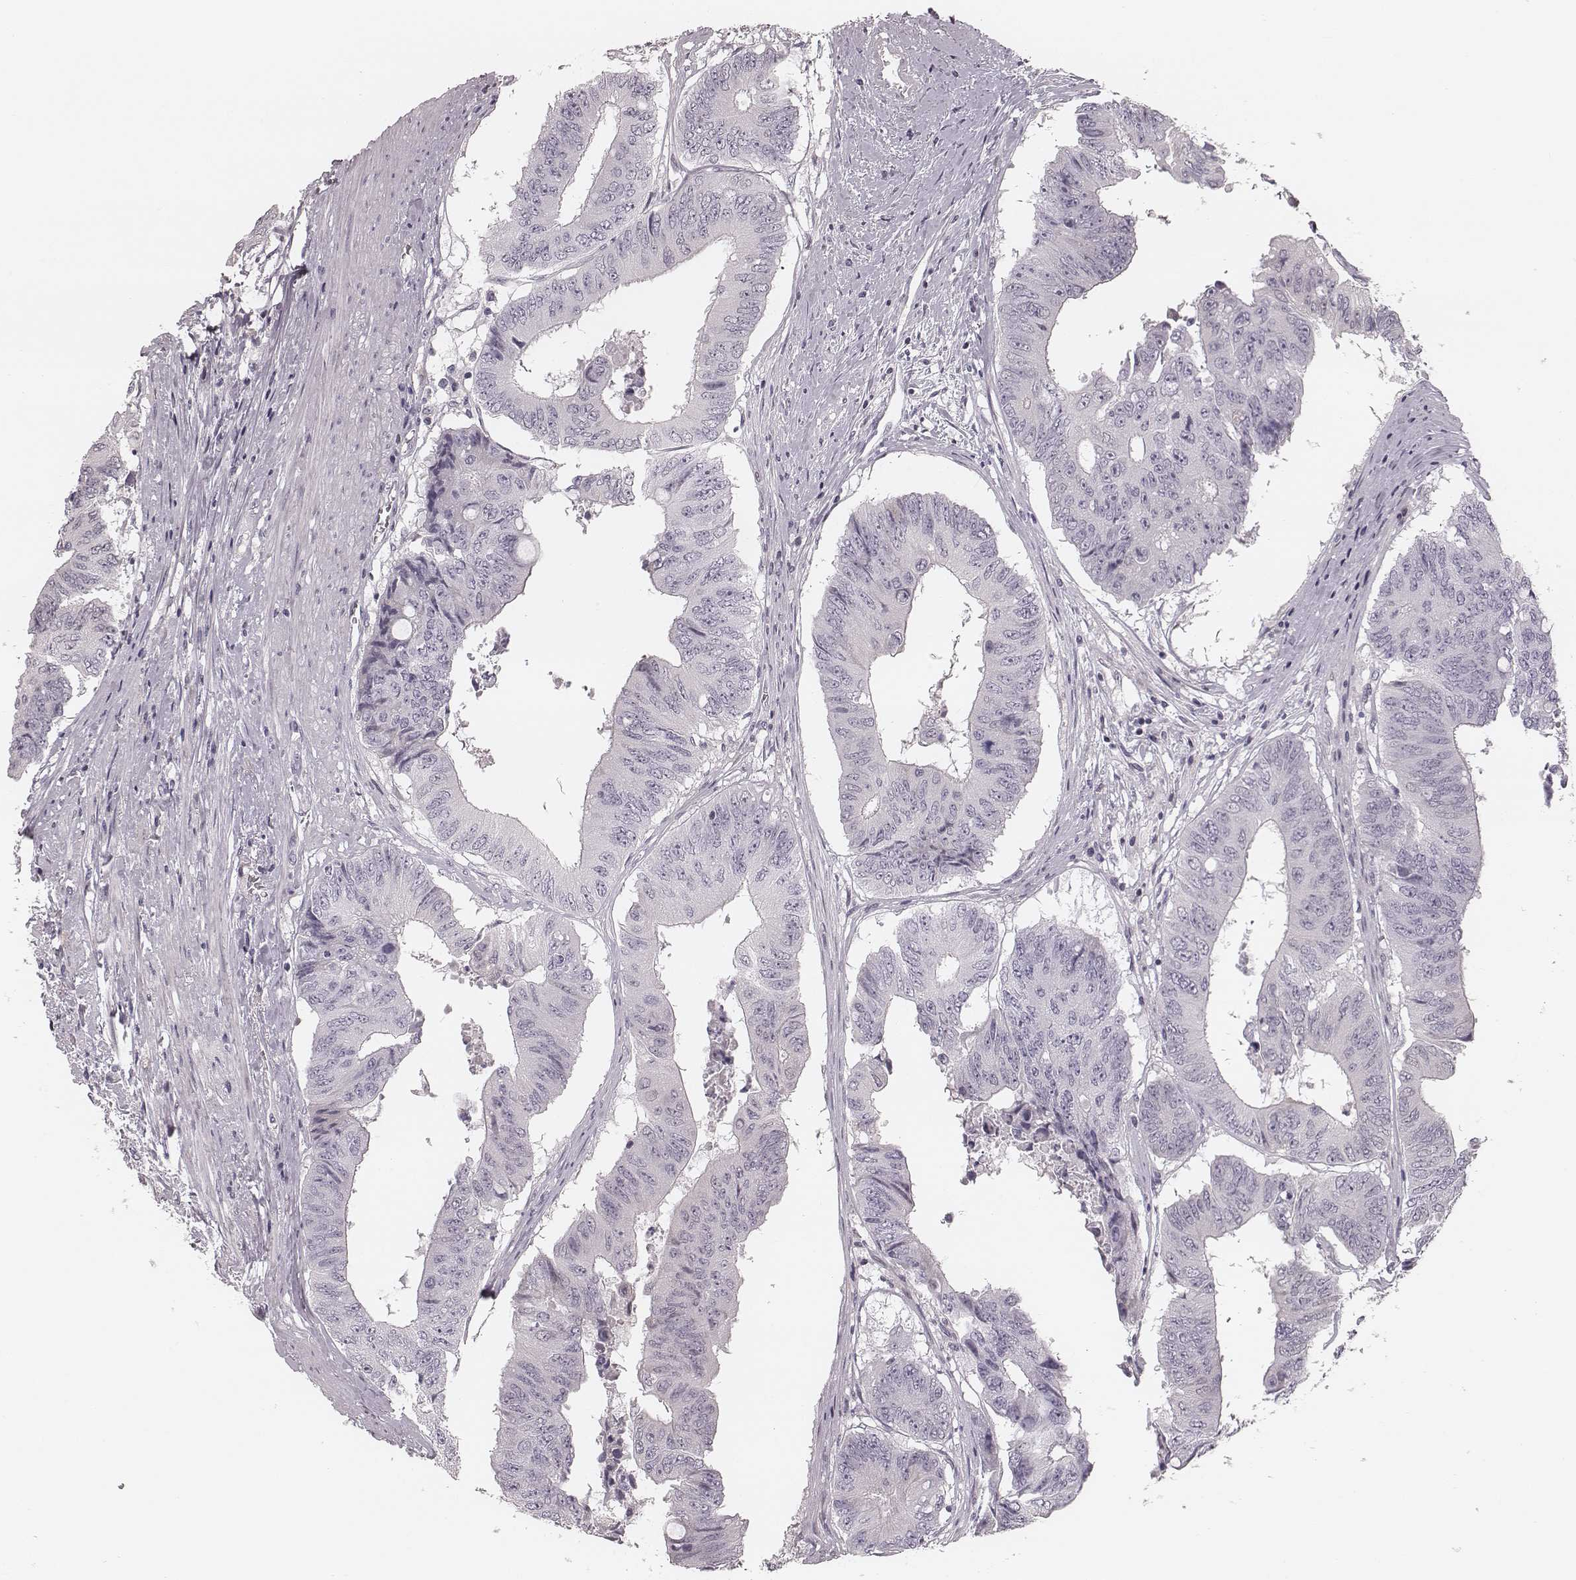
{"staining": {"intensity": "negative", "quantity": "none", "location": "none"}, "tissue": "colorectal cancer", "cell_type": "Tumor cells", "image_type": "cancer", "snomed": [{"axis": "morphology", "description": "Adenocarcinoma, NOS"}, {"axis": "topography", "description": "Rectum"}], "caption": "Immunohistochemical staining of human colorectal cancer (adenocarcinoma) shows no significant positivity in tumor cells. (Stains: DAB (3,3'-diaminobenzidine) immunohistochemistry (IHC) with hematoxylin counter stain, Microscopy: brightfield microscopy at high magnification).", "gene": "S100Z", "patient": {"sex": "male", "age": 59}}